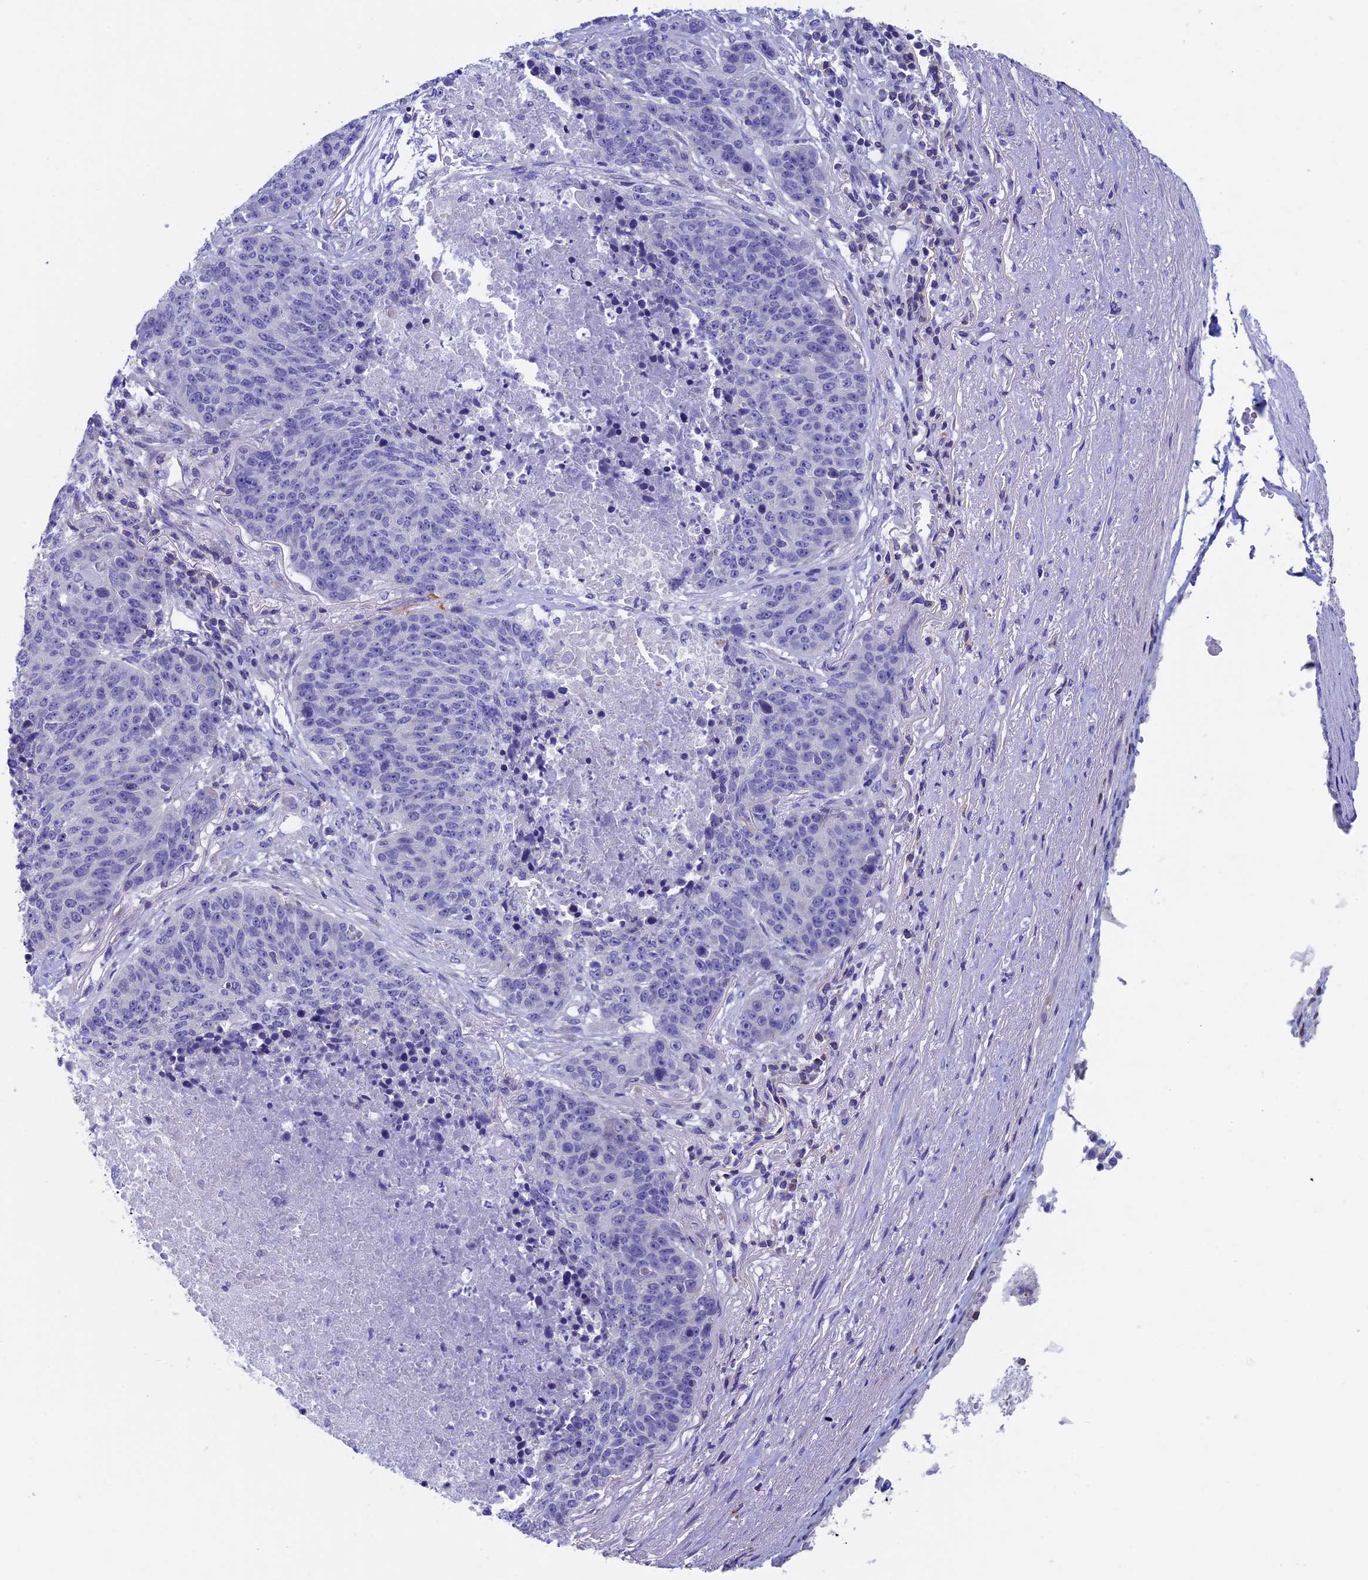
{"staining": {"intensity": "negative", "quantity": "none", "location": "none"}, "tissue": "lung cancer", "cell_type": "Tumor cells", "image_type": "cancer", "snomed": [{"axis": "morphology", "description": "Normal tissue, NOS"}, {"axis": "morphology", "description": "Squamous cell carcinoma, NOS"}, {"axis": "topography", "description": "Lymph node"}, {"axis": "topography", "description": "Lung"}], "caption": "Lung cancer was stained to show a protein in brown. There is no significant expression in tumor cells. (DAB immunohistochemistry (IHC) with hematoxylin counter stain).", "gene": "SEPTIN1", "patient": {"sex": "male", "age": 66}}